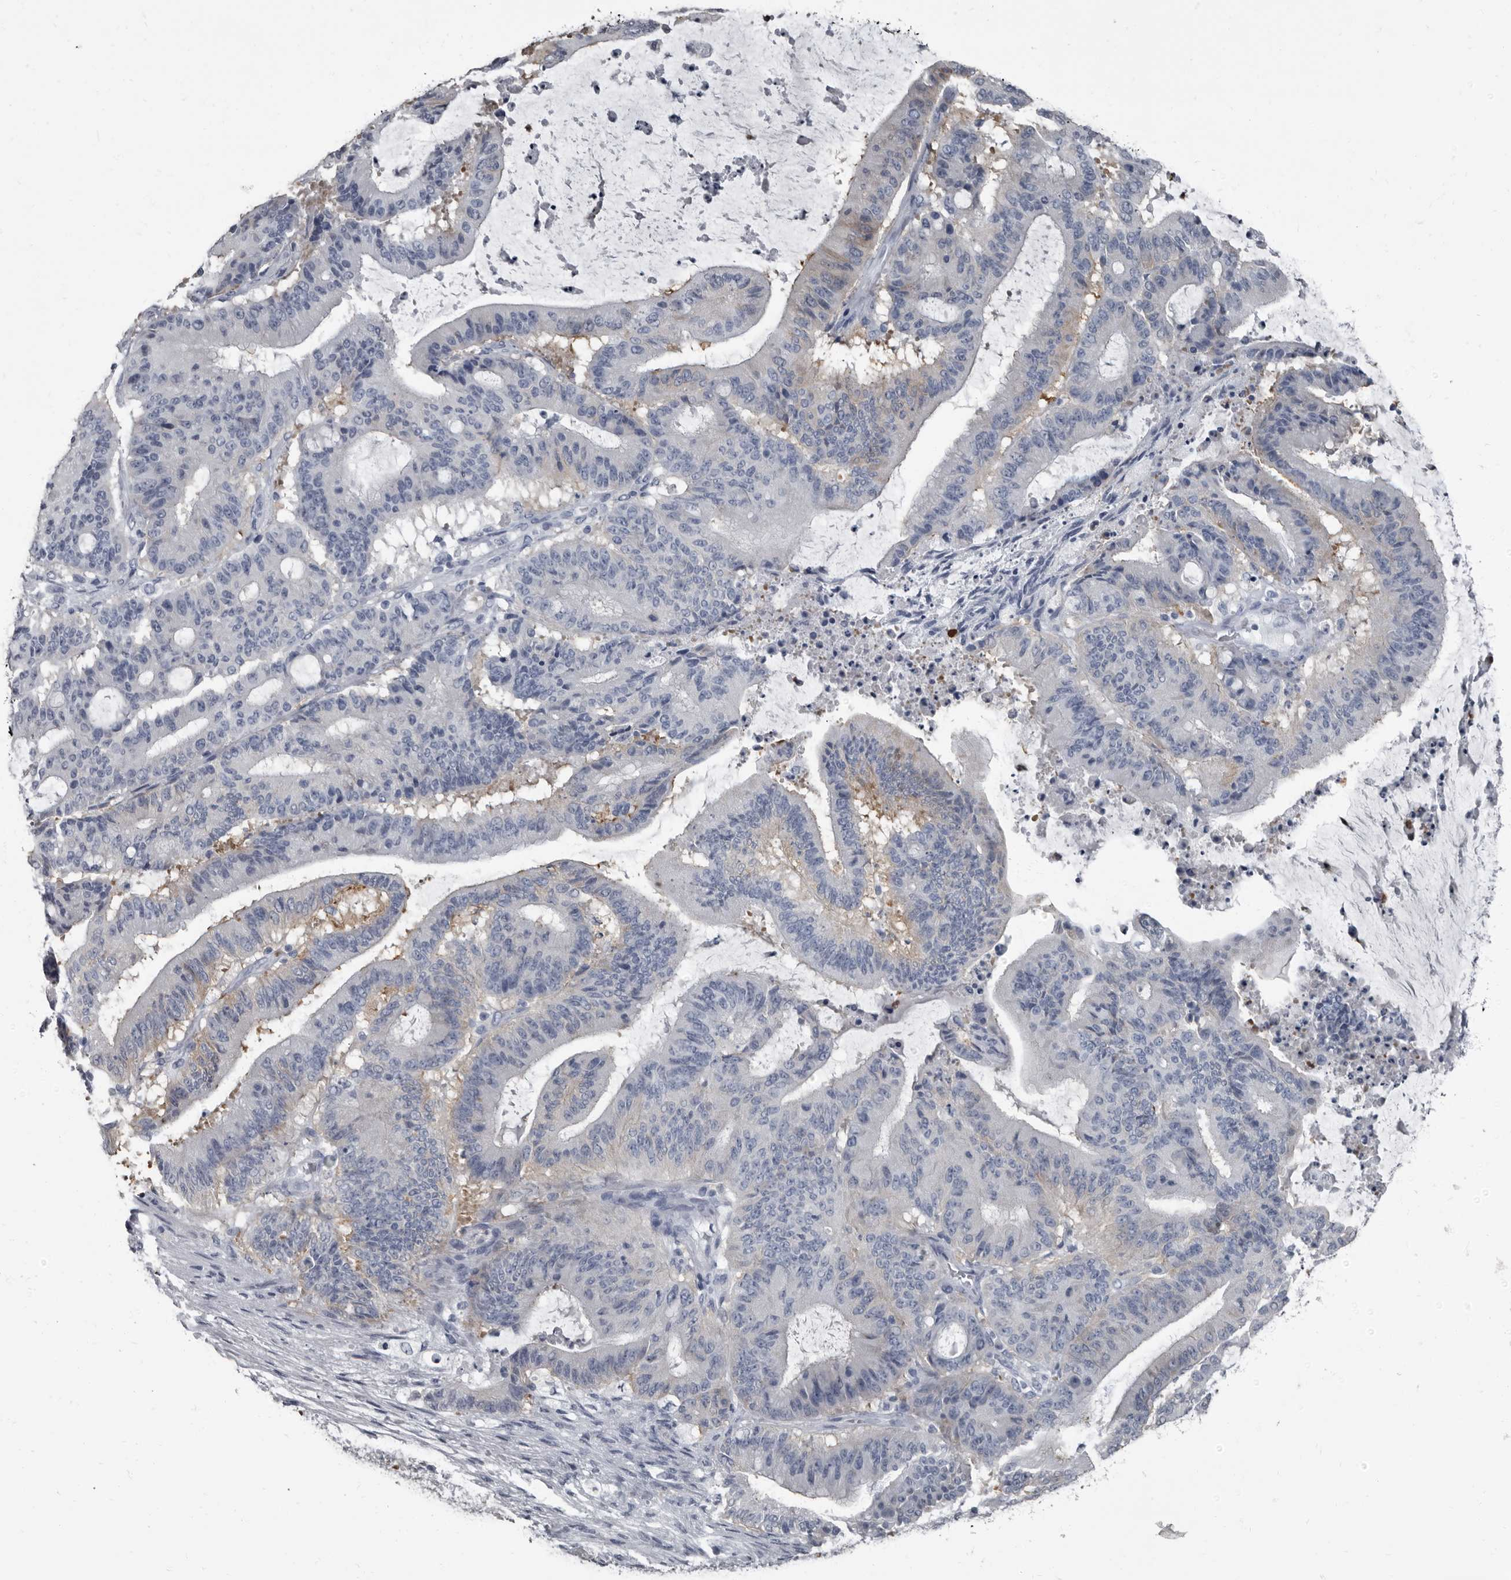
{"staining": {"intensity": "negative", "quantity": "none", "location": "none"}, "tissue": "liver cancer", "cell_type": "Tumor cells", "image_type": "cancer", "snomed": [{"axis": "morphology", "description": "Normal tissue, NOS"}, {"axis": "morphology", "description": "Cholangiocarcinoma"}, {"axis": "topography", "description": "Liver"}, {"axis": "topography", "description": "Peripheral nerve tissue"}], "caption": "Immunohistochemical staining of liver cancer (cholangiocarcinoma) shows no significant positivity in tumor cells.", "gene": "TPD52L1", "patient": {"sex": "female", "age": 73}}